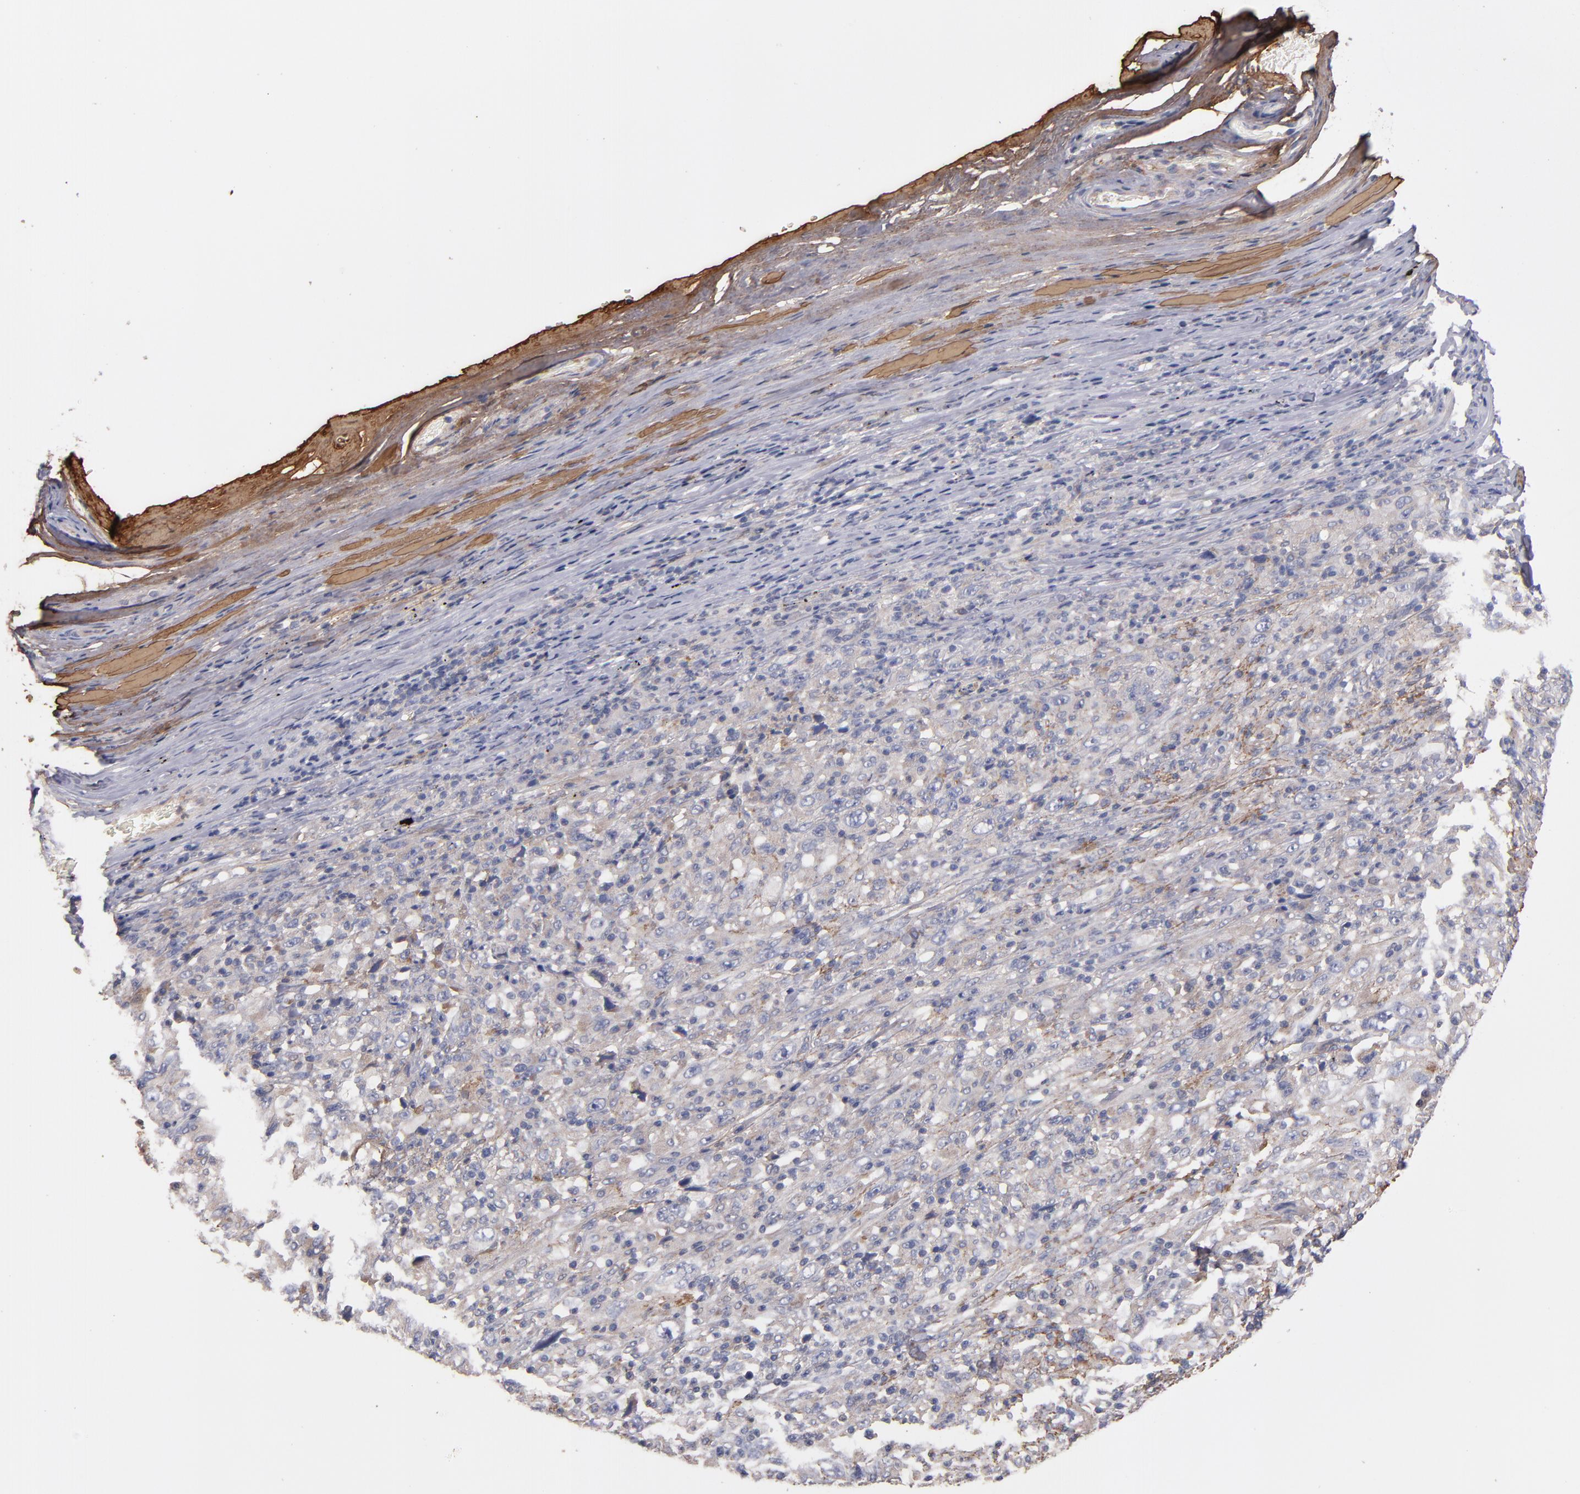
{"staining": {"intensity": "weak", "quantity": ">75%", "location": "cytoplasmic/membranous"}, "tissue": "melanoma", "cell_type": "Tumor cells", "image_type": "cancer", "snomed": [{"axis": "morphology", "description": "Malignant melanoma, Metastatic site"}, {"axis": "topography", "description": "Skin"}], "caption": "DAB immunohistochemical staining of malignant melanoma (metastatic site) shows weak cytoplasmic/membranous protein positivity in approximately >75% of tumor cells. (Stains: DAB (3,3'-diaminobenzidine) in brown, nuclei in blue, Microscopy: brightfield microscopy at high magnification).", "gene": "DACT1", "patient": {"sex": "female", "age": 56}}